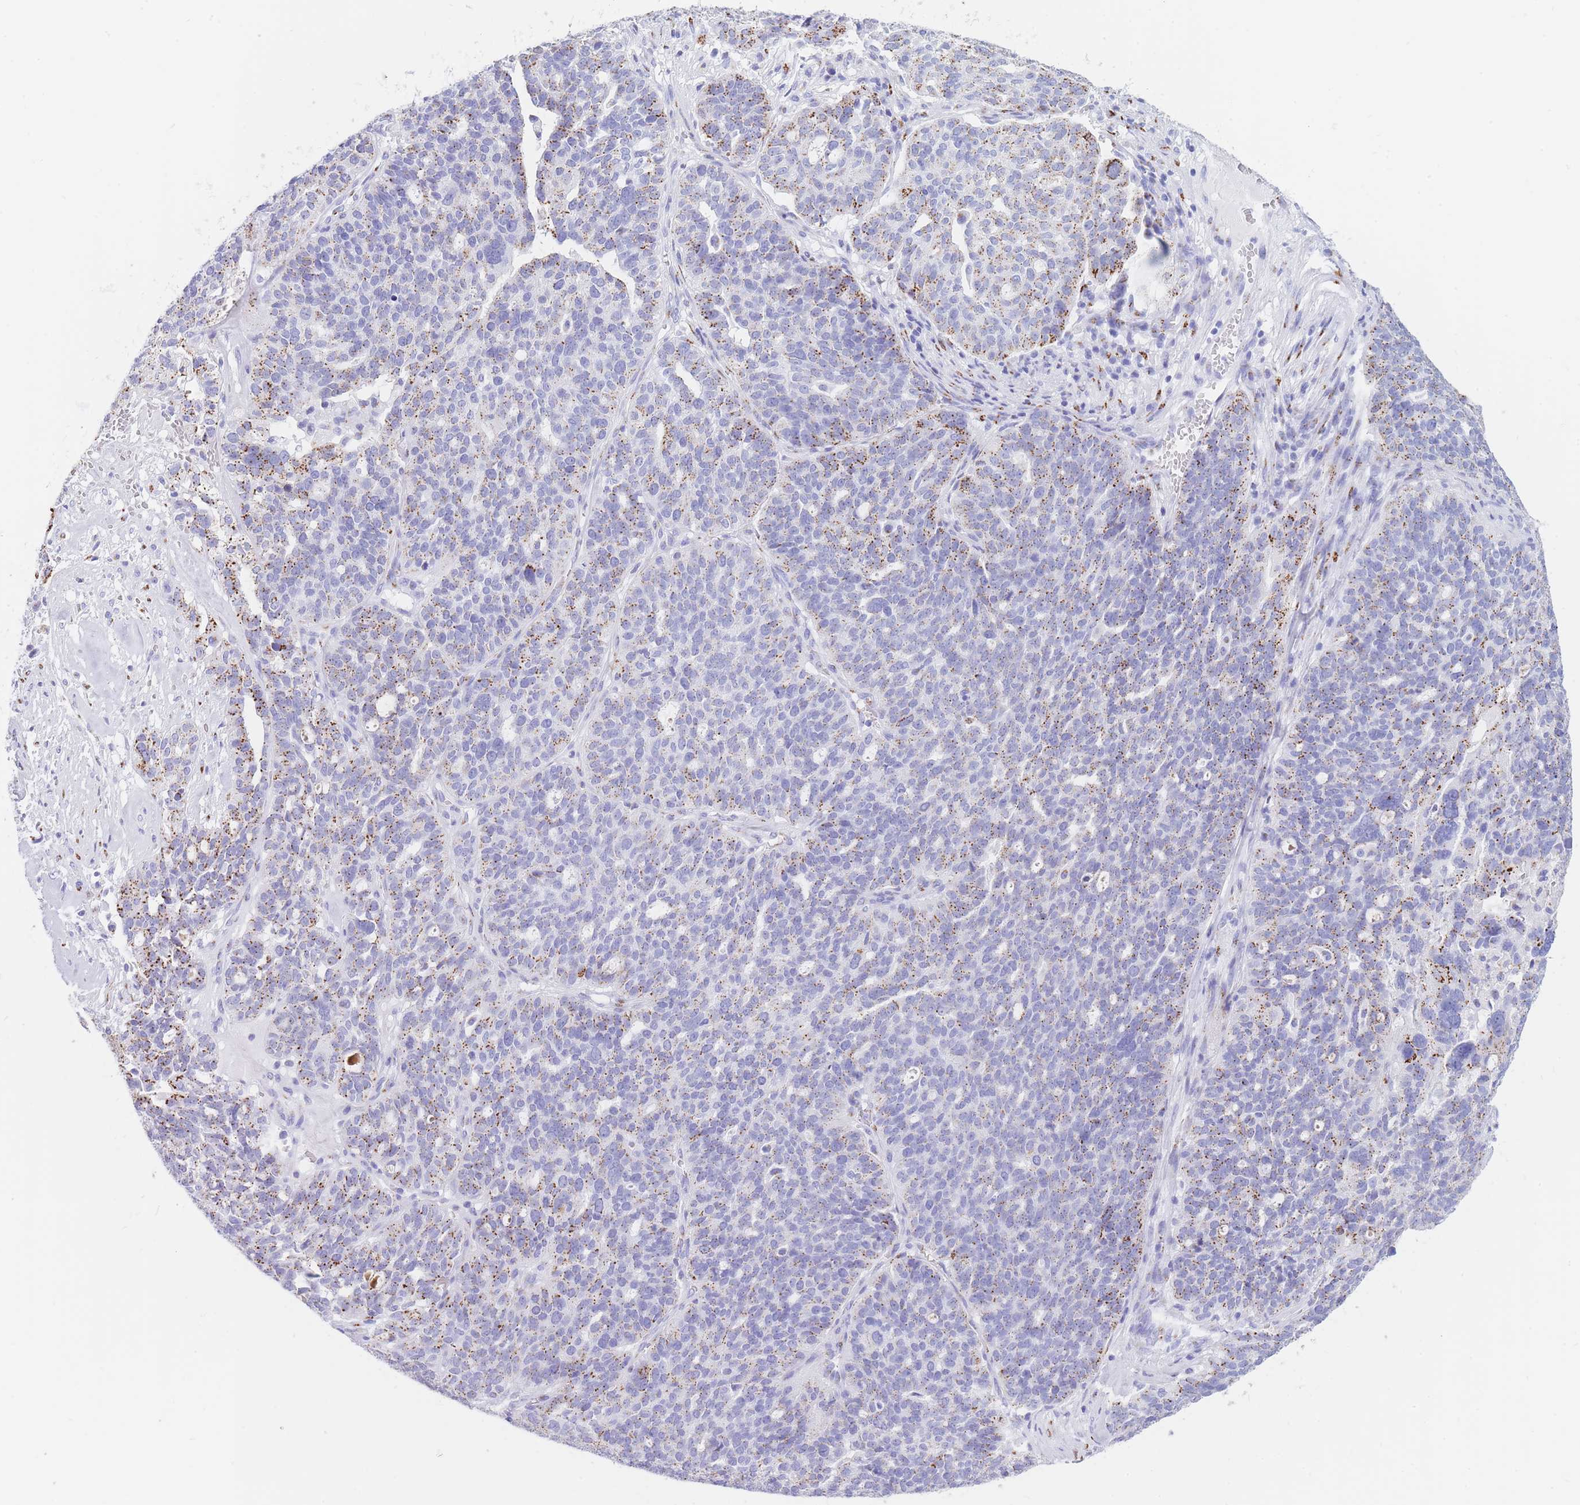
{"staining": {"intensity": "strong", "quantity": "25%-75%", "location": "cytoplasmic/membranous"}, "tissue": "ovarian cancer", "cell_type": "Tumor cells", "image_type": "cancer", "snomed": [{"axis": "morphology", "description": "Cystadenocarcinoma, serous, NOS"}, {"axis": "topography", "description": "Ovary"}], "caption": "High-magnification brightfield microscopy of ovarian cancer stained with DAB (brown) and counterstained with hematoxylin (blue). tumor cells exhibit strong cytoplasmic/membranous staining is appreciated in approximately25%-75% of cells. (Brightfield microscopy of DAB IHC at high magnification).", "gene": "FAM3C", "patient": {"sex": "female", "age": 59}}